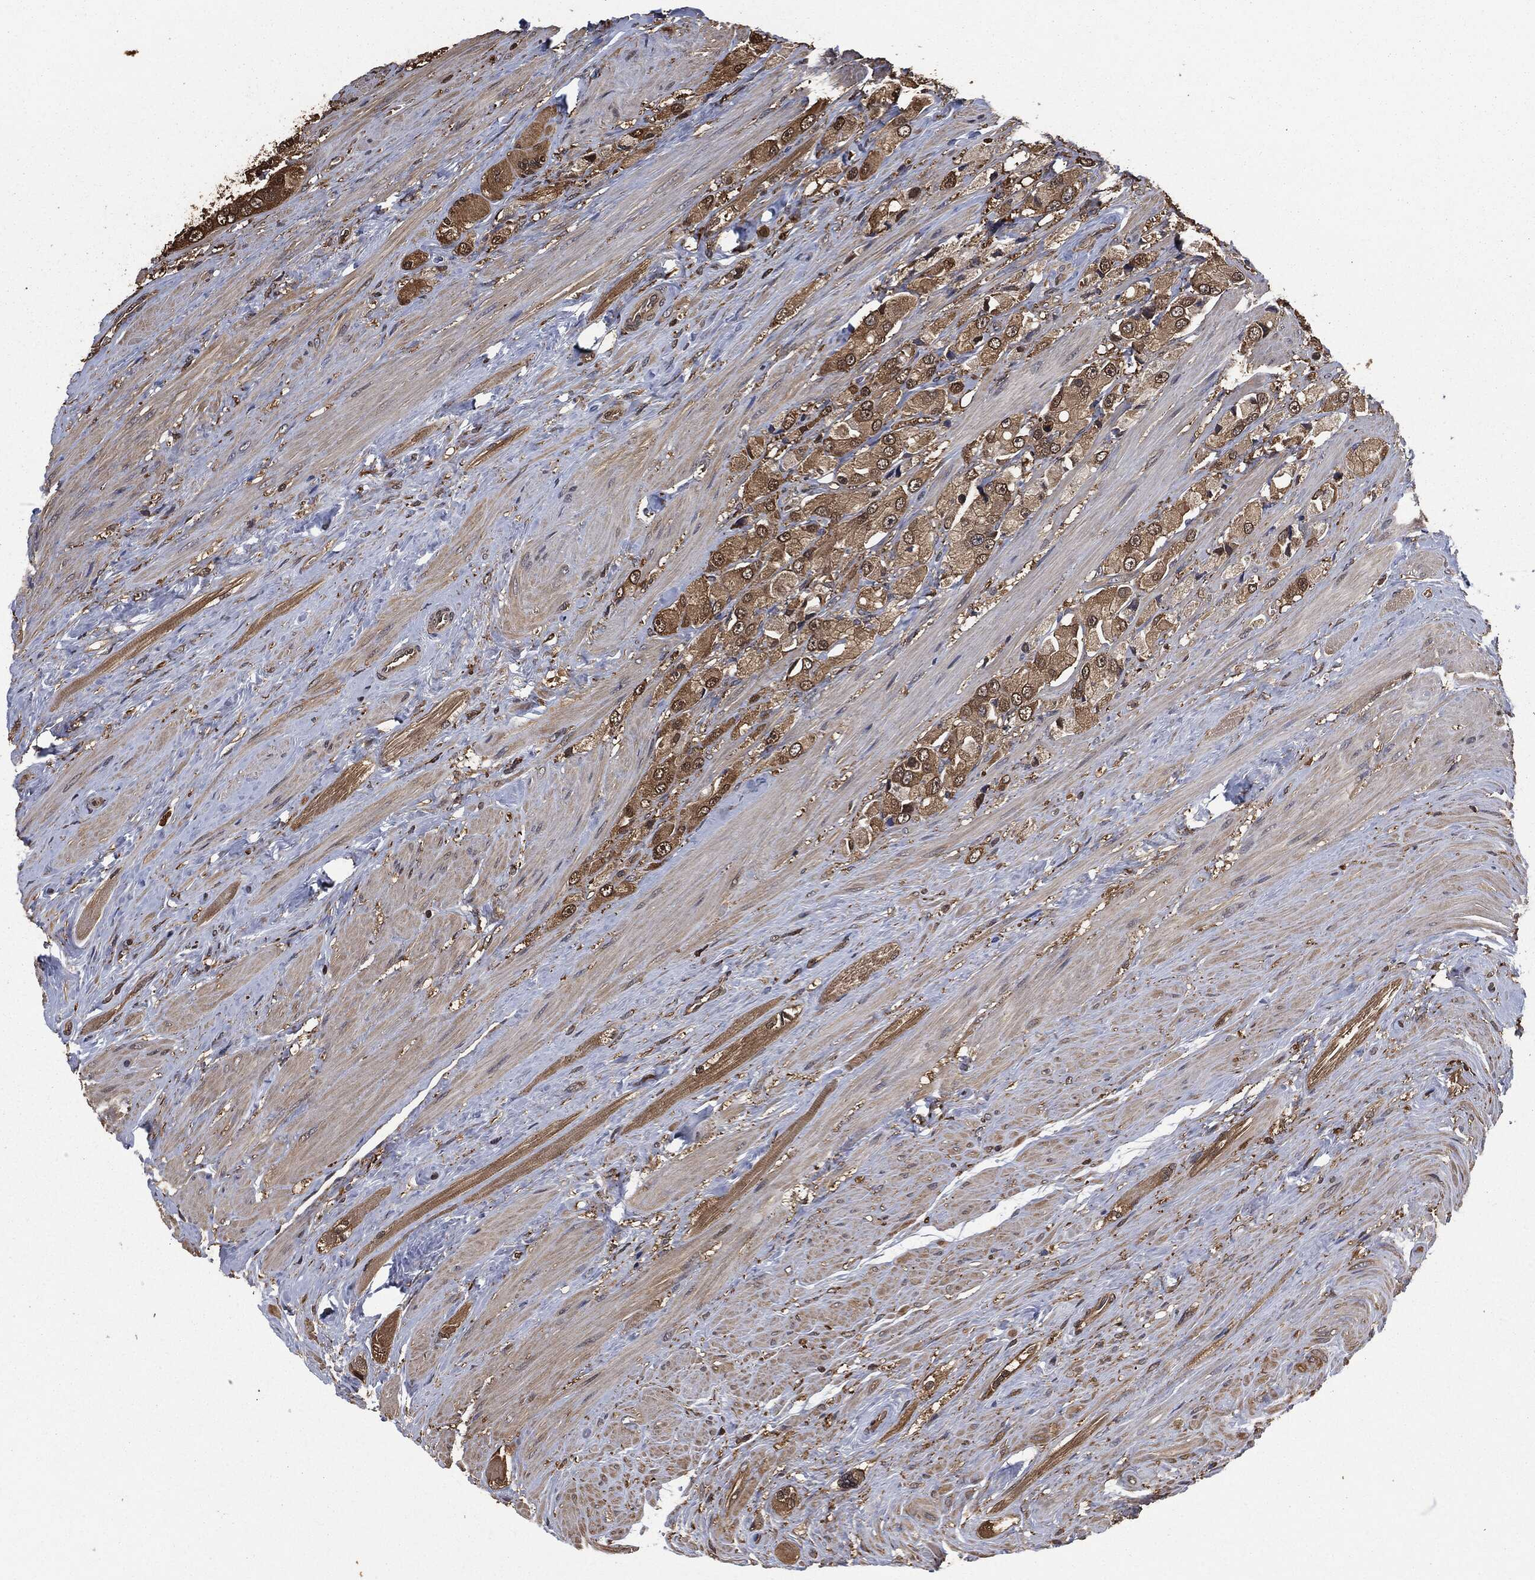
{"staining": {"intensity": "moderate", "quantity": ">75%", "location": "cytoplasmic/membranous"}, "tissue": "prostate cancer", "cell_type": "Tumor cells", "image_type": "cancer", "snomed": [{"axis": "morphology", "description": "Adenocarcinoma, NOS"}, {"axis": "topography", "description": "Prostate and seminal vesicle, NOS"}, {"axis": "topography", "description": "Prostate"}], "caption": "Human adenocarcinoma (prostate) stained with a brown dye displays moderate cytoplasmic/membranous positive positivity in about >75% of tumor cells.", "gene": "PRDX4", "patient": {"sex": "male", "age": 64}}